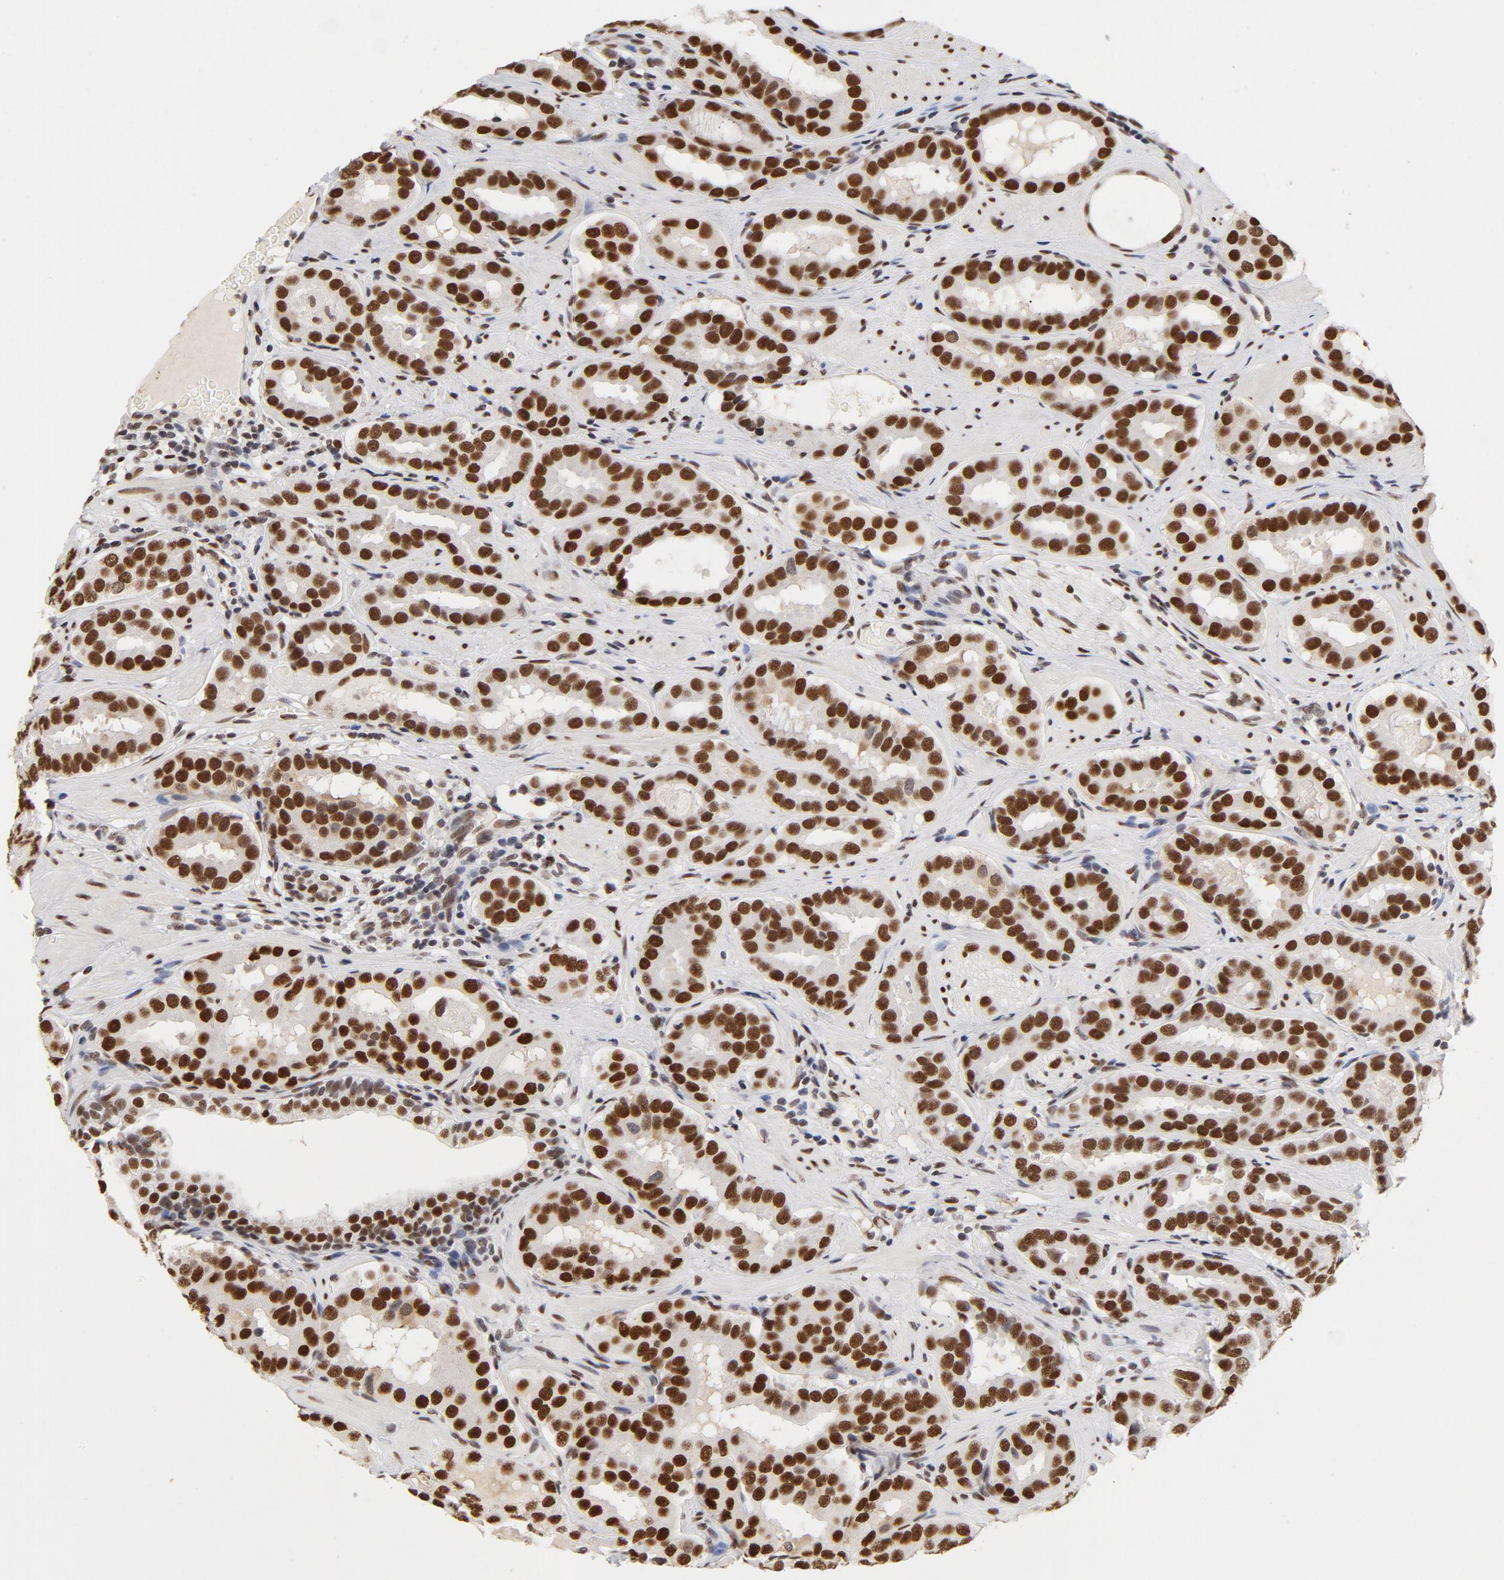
{"staining": {"intensity": "strong", "quantity": ">75%", "location": "nuclear"}, "tissue": "prostate cancer", "cell_type": "Tumor cells", "image_type": "cancer", "snomed": [{"axis": "morphology", "description": "Adenocarcinoma, Low grade"}, {"axis": "topography", "description": "Prostate"}], "caption": "Approximately >75% of tumor cells in prostate cancer demonstrate strong nuclear protein staining as visualized by brown immunohistochemical staining.", "gene": "TP53BP1", "patient": {"sex": "male", "age": 59}}